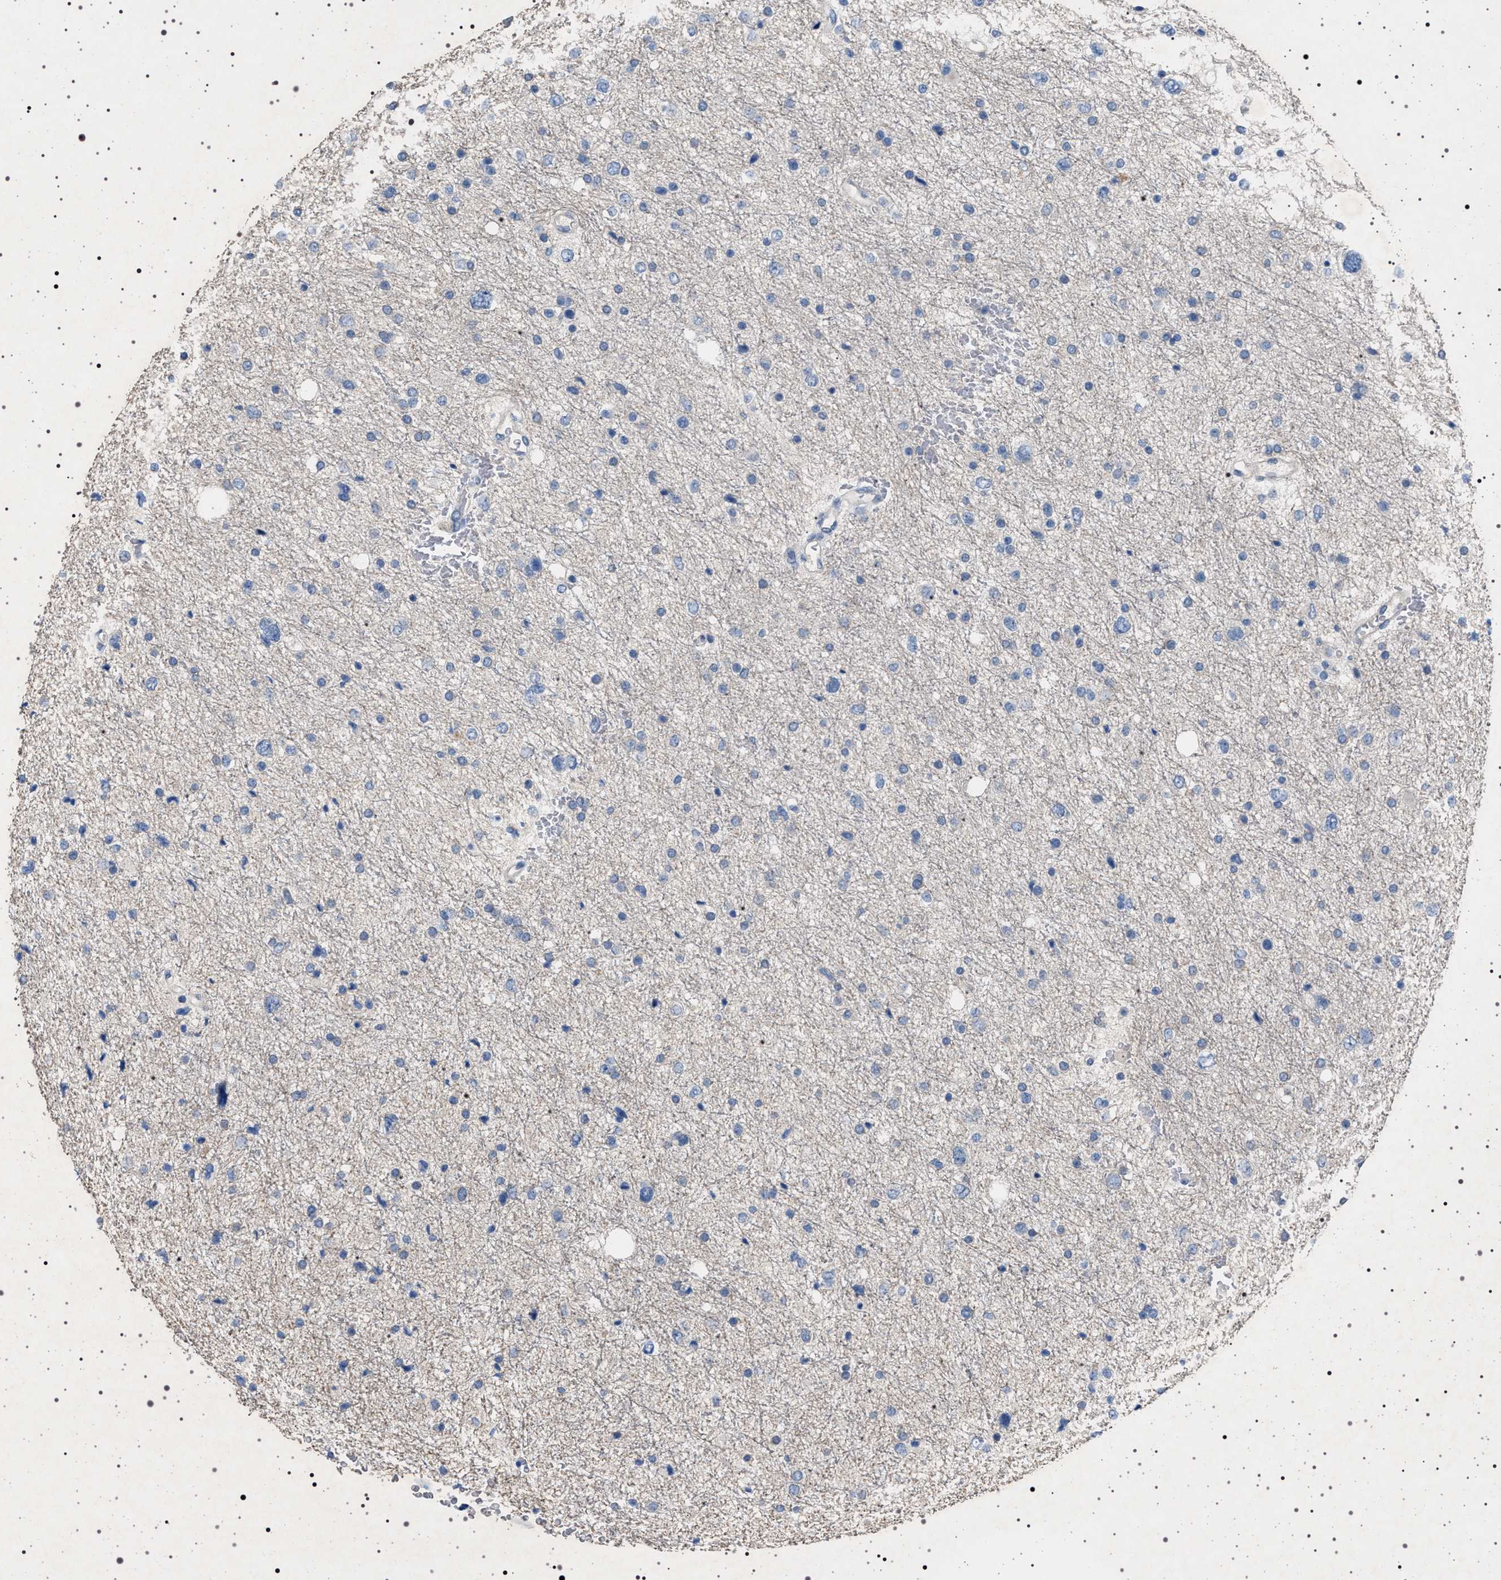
{"staining": {"intensity": "negative", "quantity": "none", "location": "none"}, "tissue": "glioma", "cell_type": "Tumor cells", "image_type": "cancer", "snomed": [{"axis": "morphology", "description": "Glioma, malignant, Low grade"}, {"axis": "topography", "description": "Brain"}], "caption": "Tumor cells are negative for protein expression in human glioma.", "gene": "NAT9", "patient": {"sex": "female", "age": 37}}